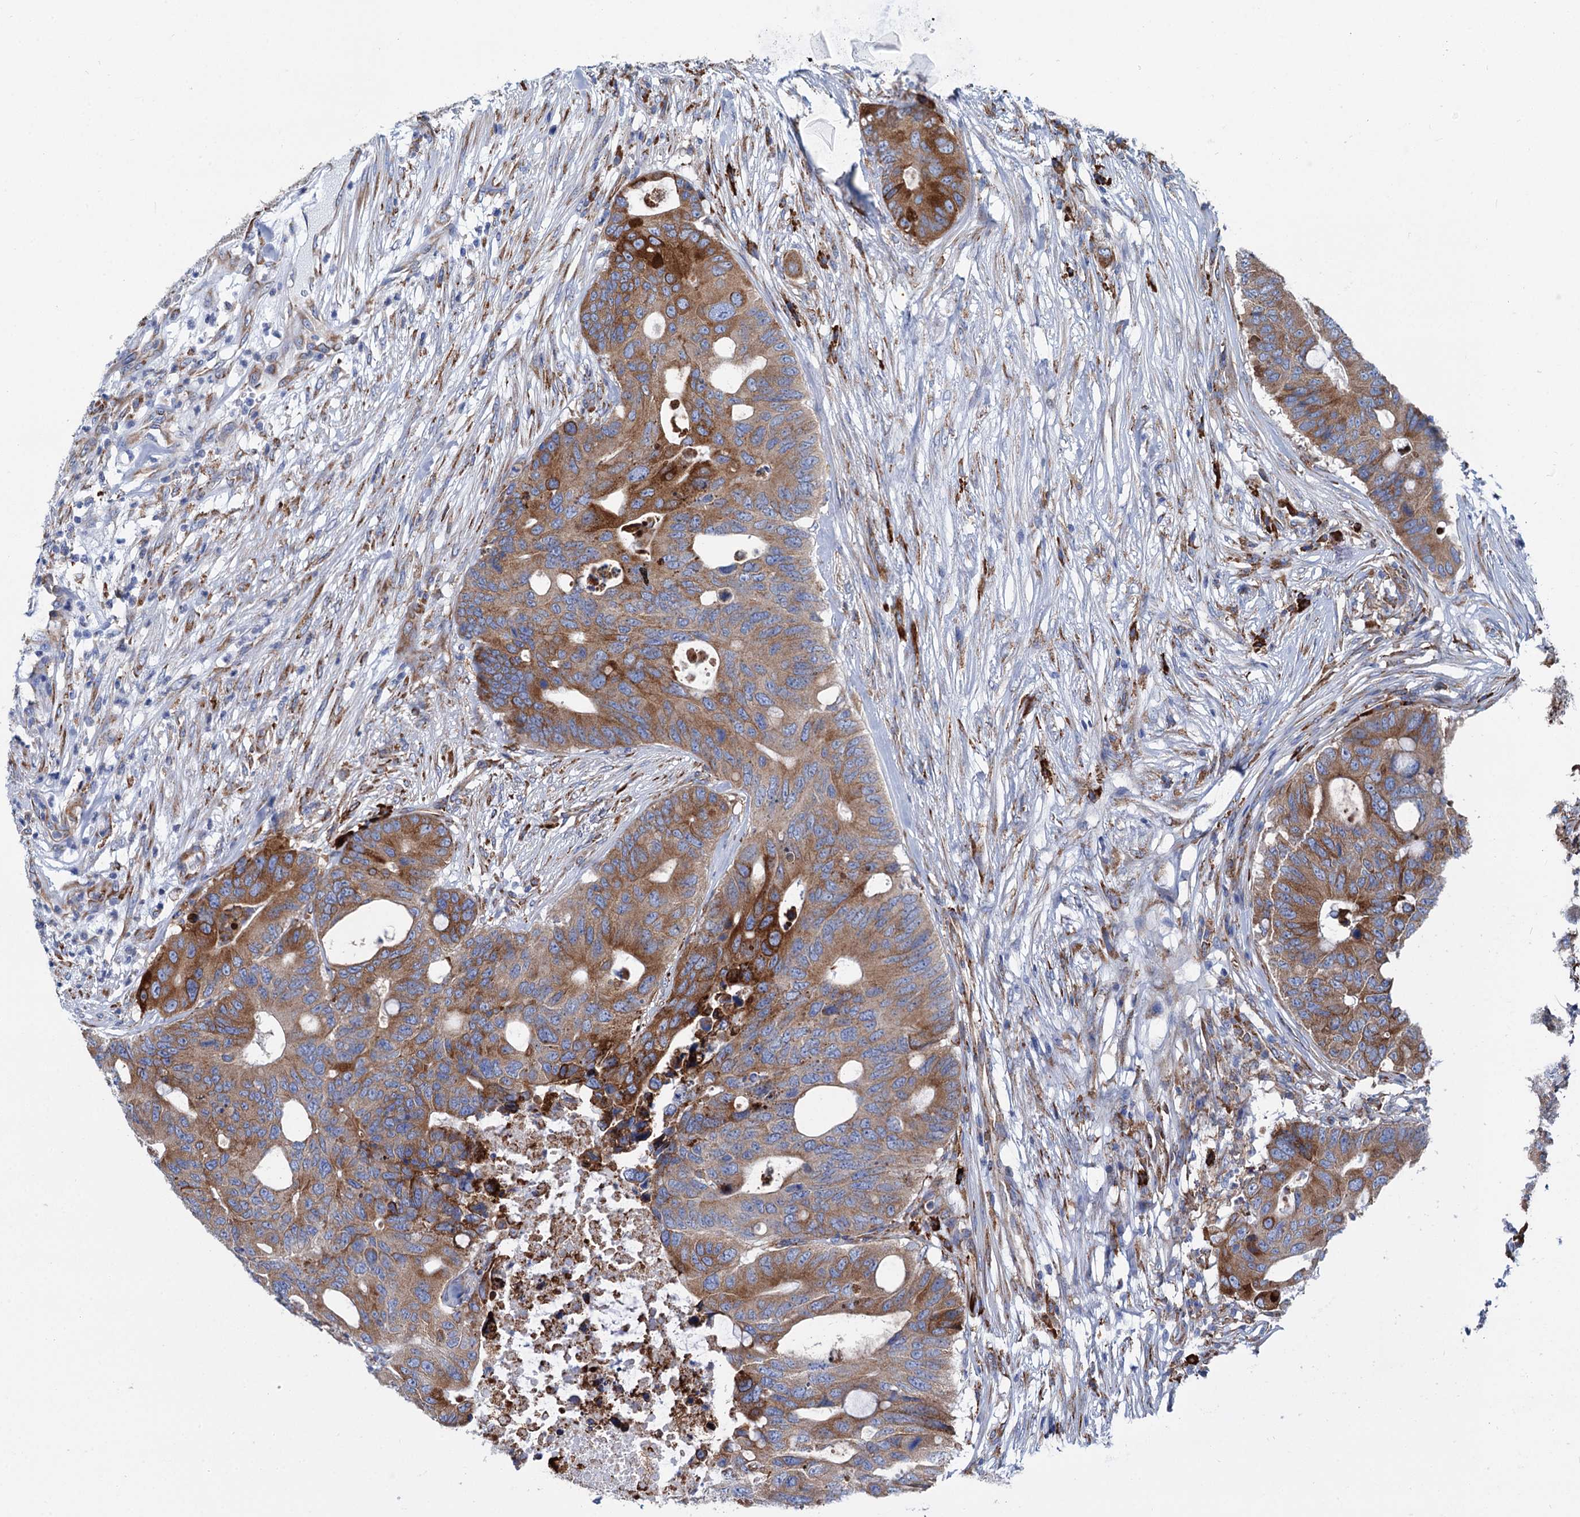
{"staining": {"intensity": "moderate", "quantity": ">75%", "location": "cytoplasmic/membranous"}, "tissue": "colorectal cancer", "cell_type": "Tumor cells", "image_type": "cancer", "snomed": [{"axis": "morphology", "description": "Adenocarcinoma, NOS"}, {"axis": "topography", "description": "Colon"}], "caption": "Protein positivity by immunohistochemistry (IHC) displays moderate cytoplasmic/membranous staining in about >75% of tumor cells in colorectal cancer (adenocarcinoma).", "gene": "SHE", "patient": {"sex": "male", "age": 71}}